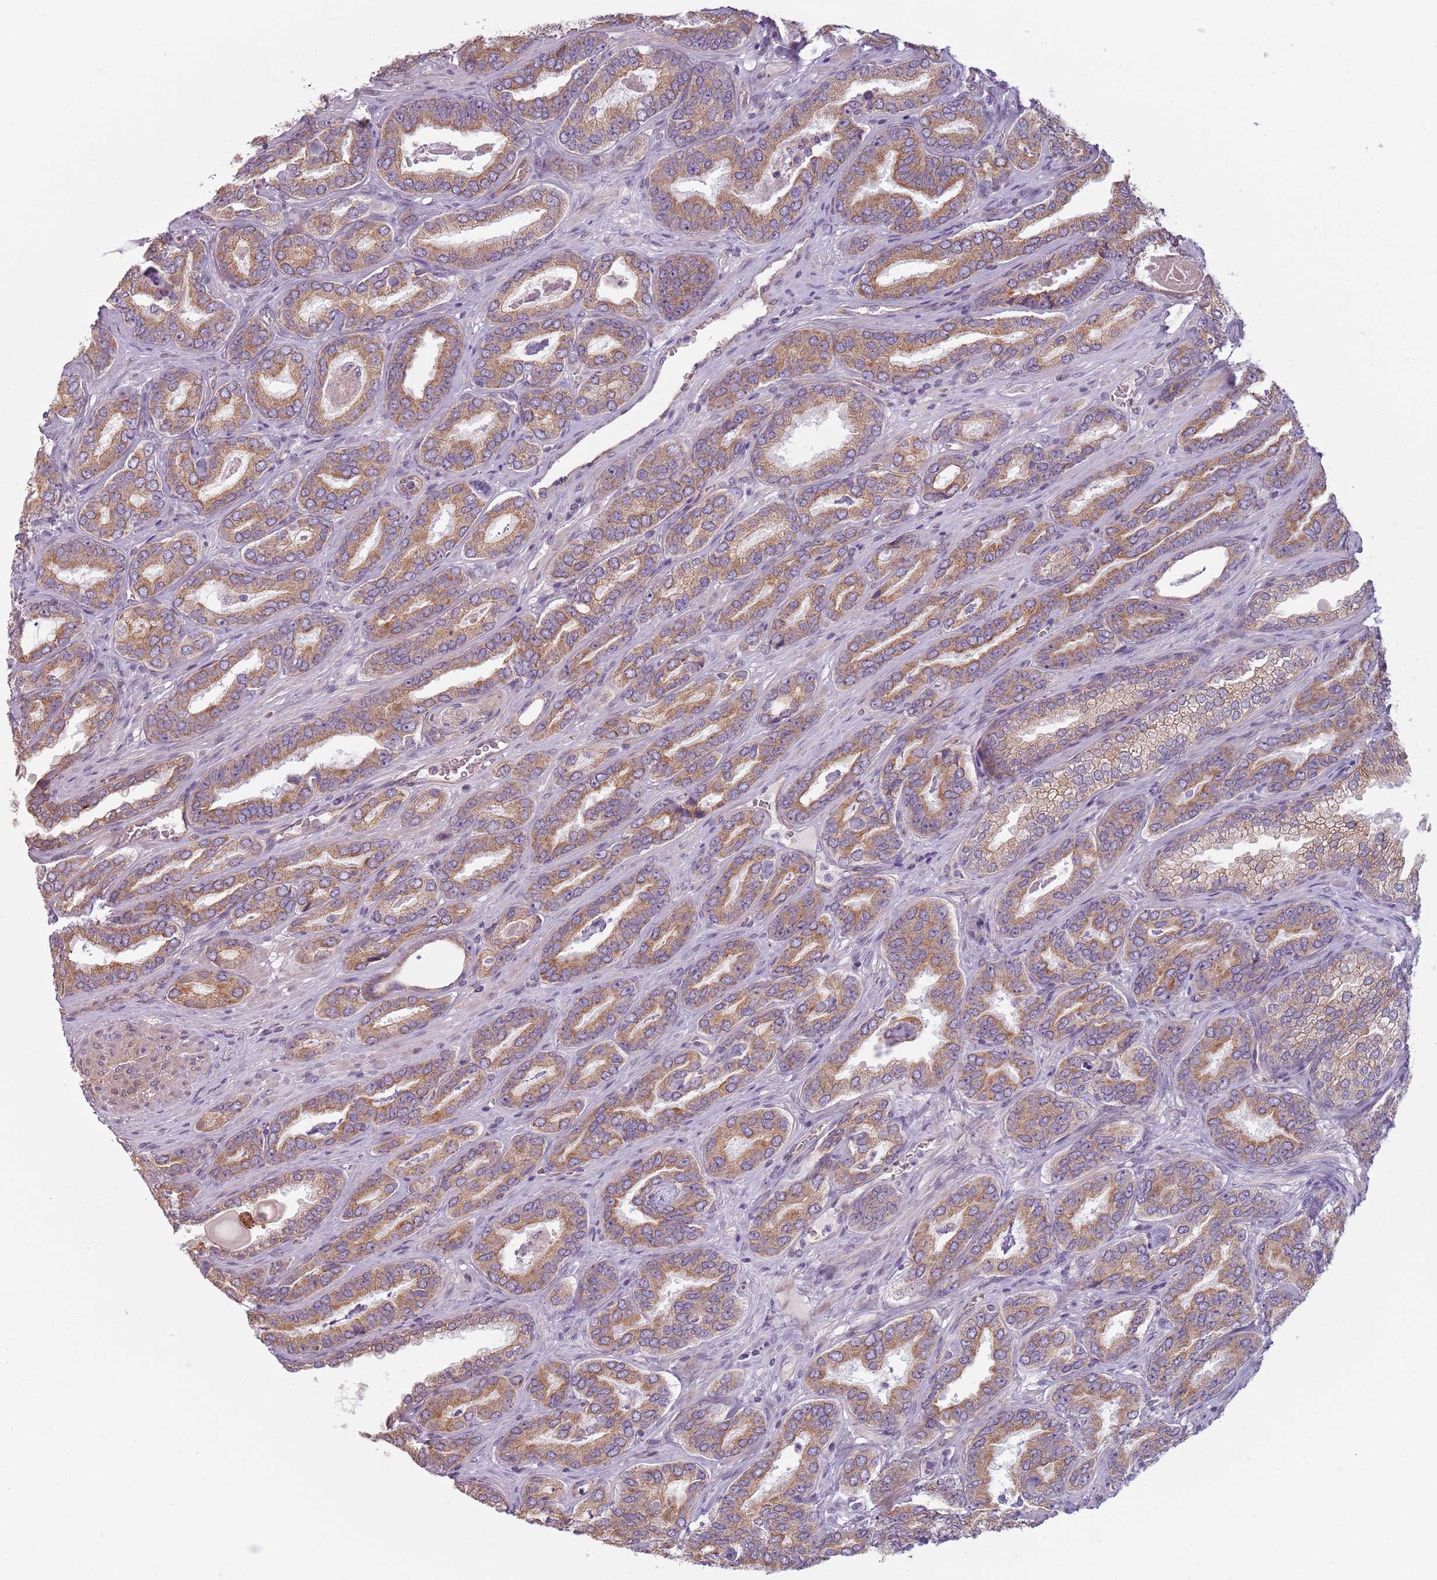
{"staining": {"intensity": "moderate", "quantity": ">75%", "location": "cytoplasmic/membranous"}, "tissue": "prostate cancer", "cell_type": "Tumor cells", "image_type": "cancer", "snomed": [{"axis": "morphology", "description": "Adenocarcinoma, High grade"}, {"axis": "topography", "description": "Prostate"}], "caption": "Immunohistochemistry (IHC) micrograph of neoplastic tissue: high-grade adenocarcinoma (prostate) stained using immunohistochemistry (IHC) shows medium levels of moderate protein expression localized specifically in the cytoplasmic/membranous of tumor cells, appearing as a cytoplasmic/membranous brown color.", "gene": "TLCD2", "patient": {"sex": "male", "age": 72}}